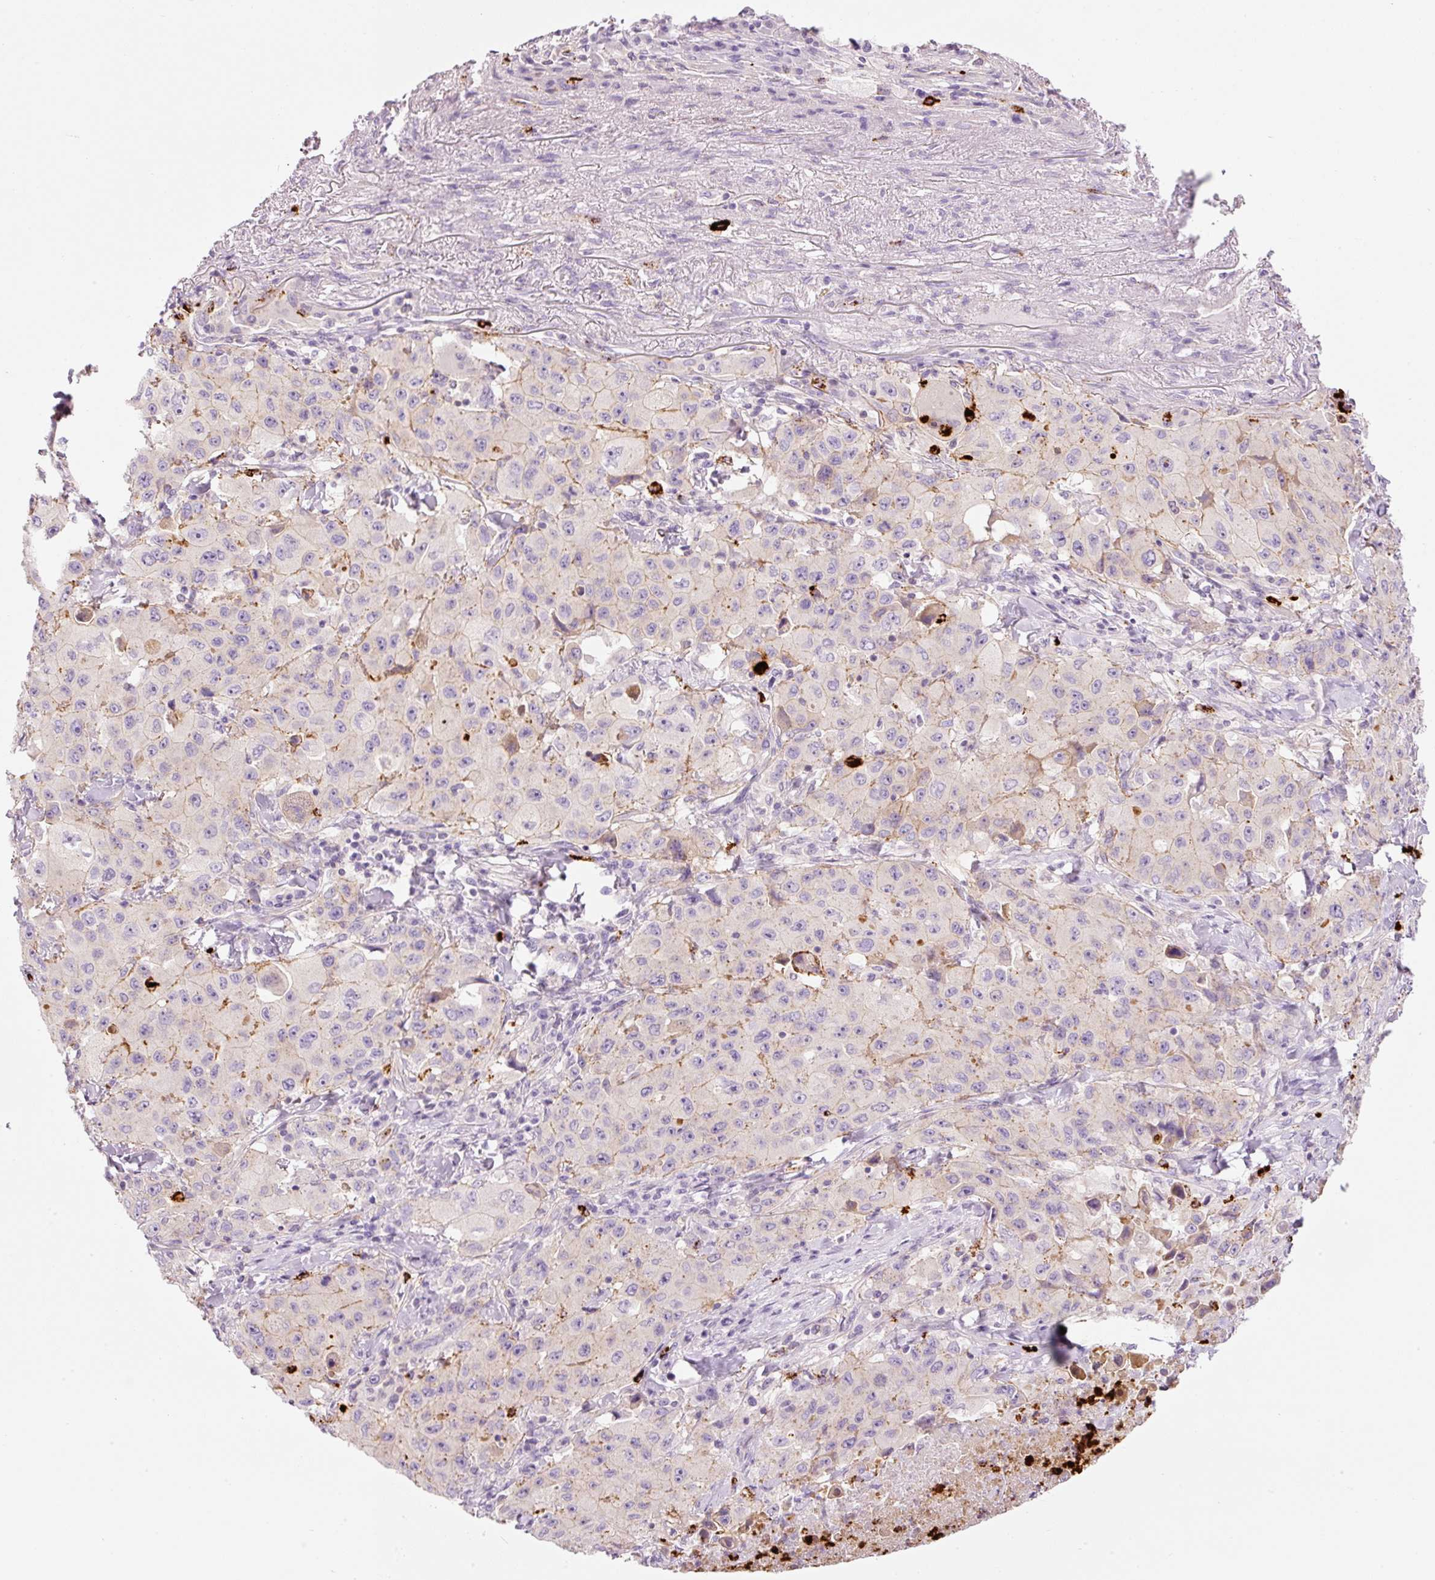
{"staining": {"intensity": "negative", "quantity": "none", "location": "none"}, "tissue": "lung cancer", "cell_type": "Tumor cells", "image_type": "cancer", "snomed": [{"axis": "morphology", "description": "Squamous cell carcinoma, NOS"}, {"axis": "topography", "description": "Lung"}], "caption": "Tumor cells are negative for protein expression in human lung cancer (squamous cell carcinoma).", "gene": "MAP3K3", "patient": {"sex": "male", "age": 63}}